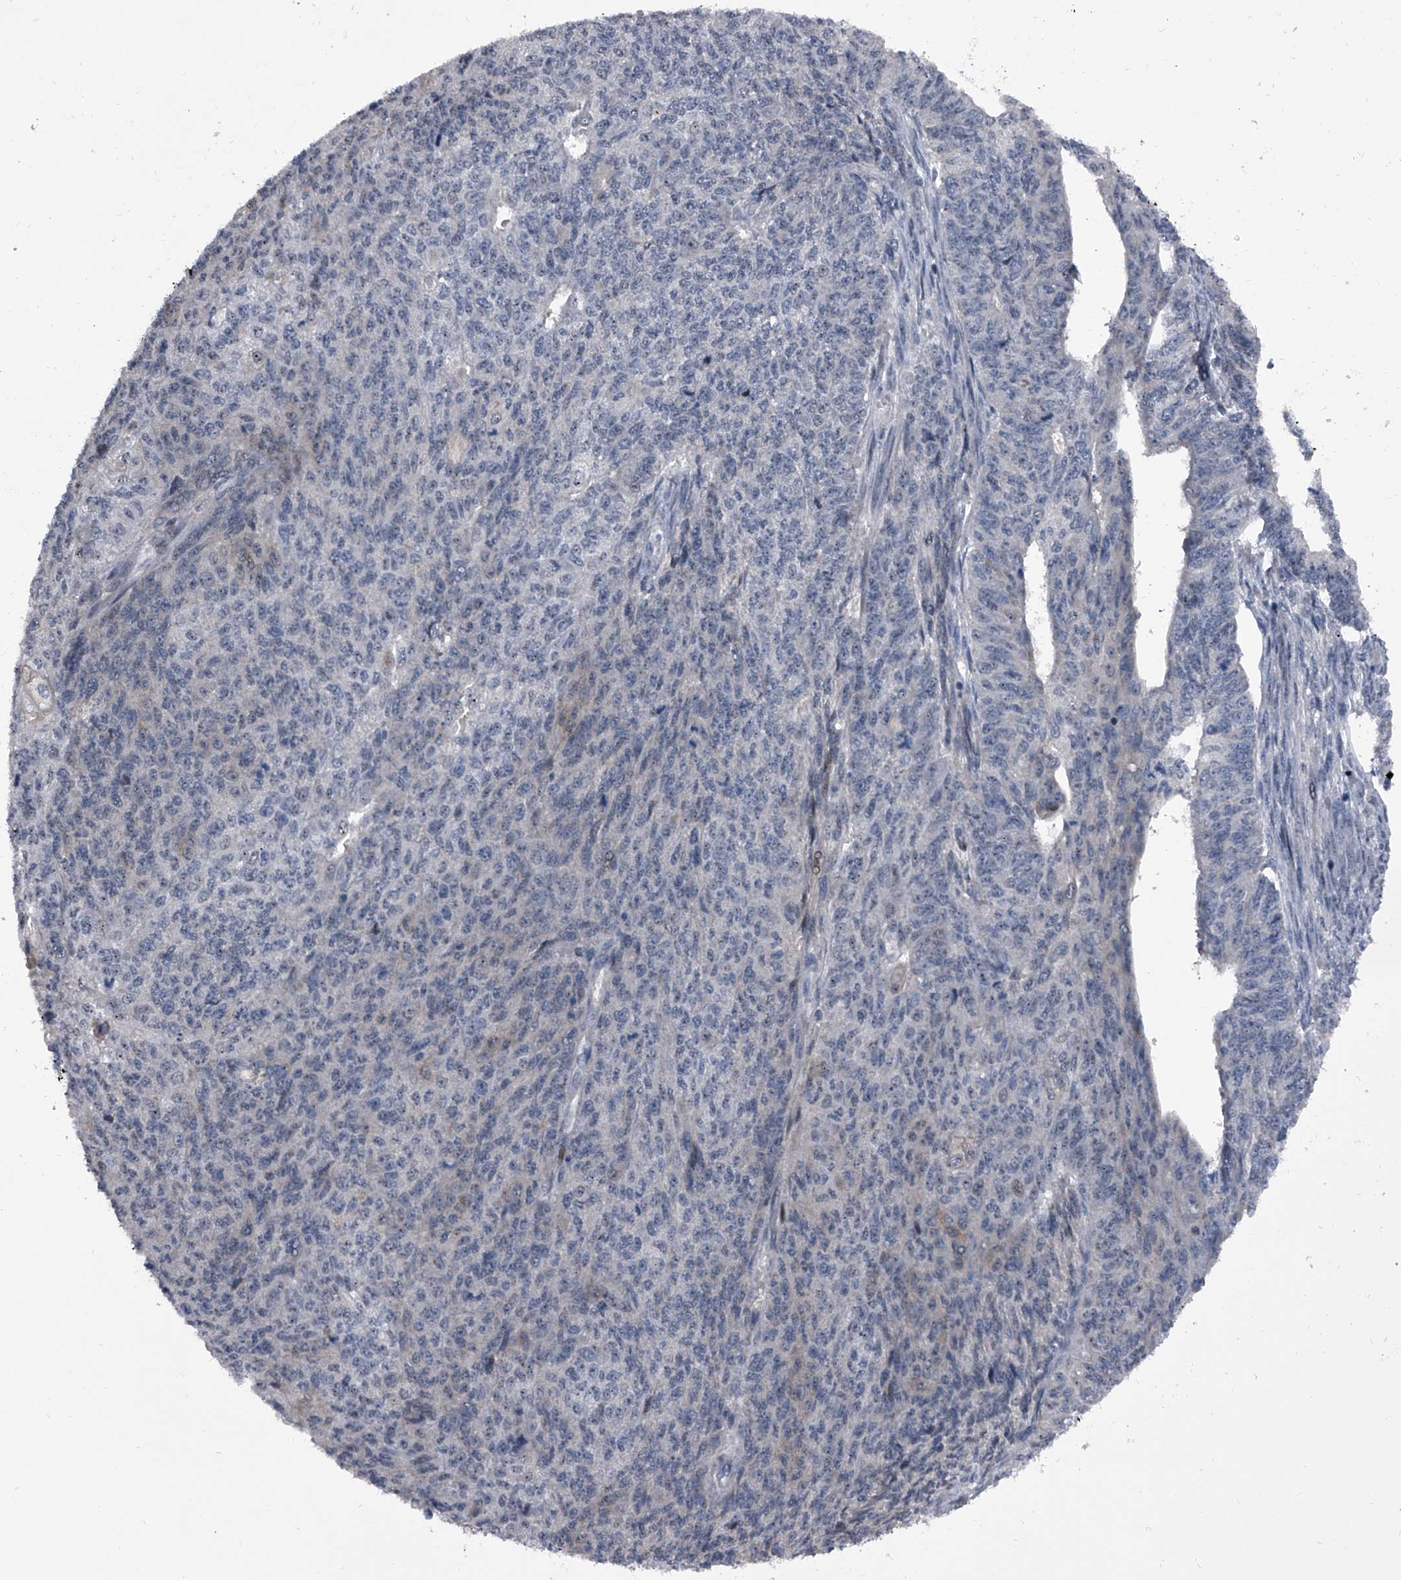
{"staining": {"intensity": "negative", "quantity": "none", "location": "none"}, "tissue": "endometrial cancer", "cell_type": "Tumor cells", "image_type": "cancer", "snomed": [{"axis": "morphology", "description": "Adenocarcinoma, NOS"}, {"axis": "topography", "description": "Endometrium"}], "caption": "Immunohistochemistry photomicrograph of neoplastic tissue: endometrial cancer (adenocarcinoma) stained with DAB shows no significant protein staining in tumor cells.", "gene": "ELK4", "patient": {"sex": "female", "age": 32}}